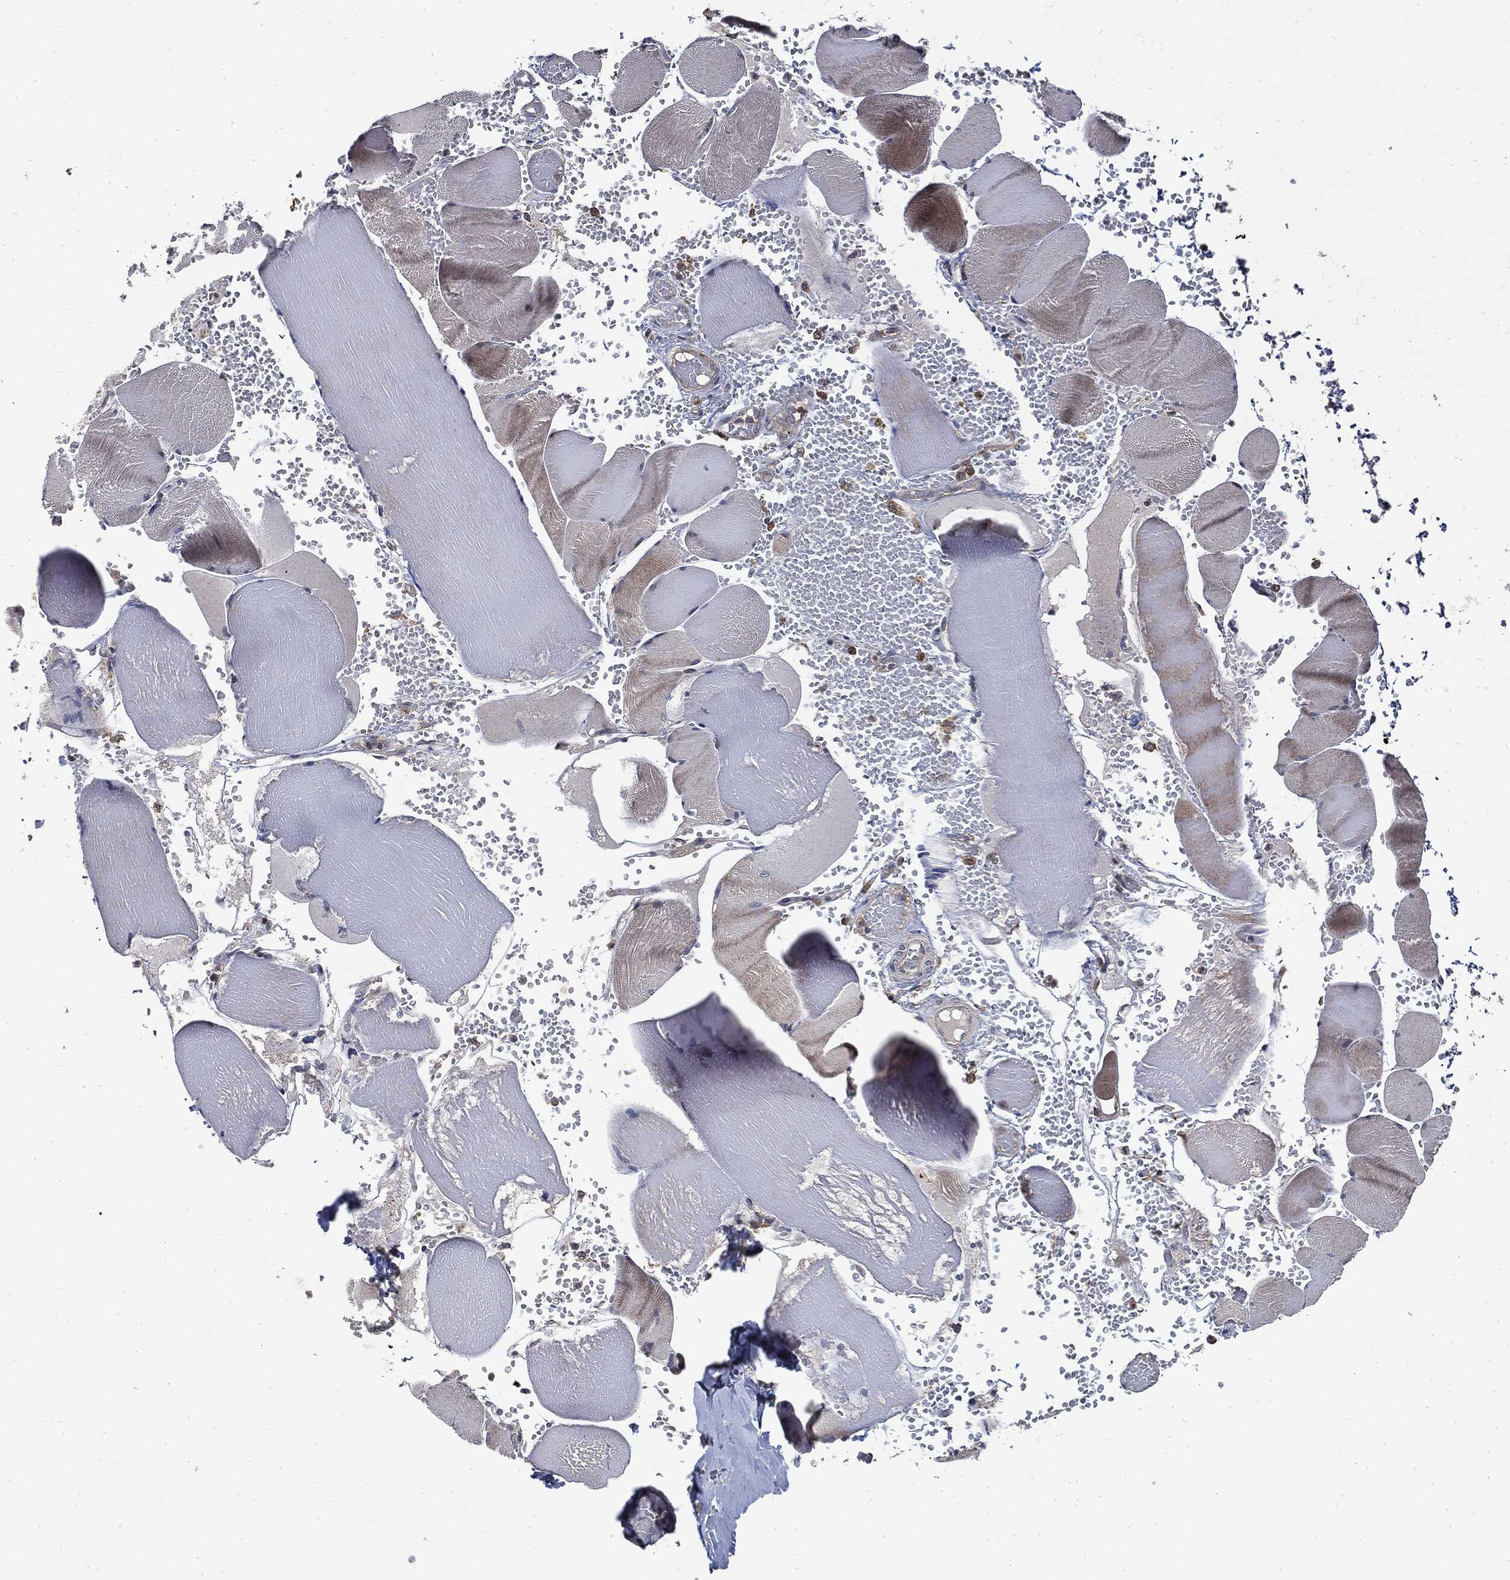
{"staining": {"intensity": "moderate", "quantity": "<25%", "location": "cytoplasmic/membranous"}, "tissue": "skeletal muscle", "cell_type": "Myocytes", "image_type": "normal", "snomed": [{"axis": "morphology", "description": "Normal tissue, NOS"}, {"axis": "topography", "description": "Skeletal muscle"}], "caption": "Approximately <25% of myocytes in benign human skeletal muscle show moderate cytoplasmic/membranous protein positivity as visualized by brown immunohistochemical staining.", "gene": "SLC31A2", "patient": {"sex": "male", "age": 56}}